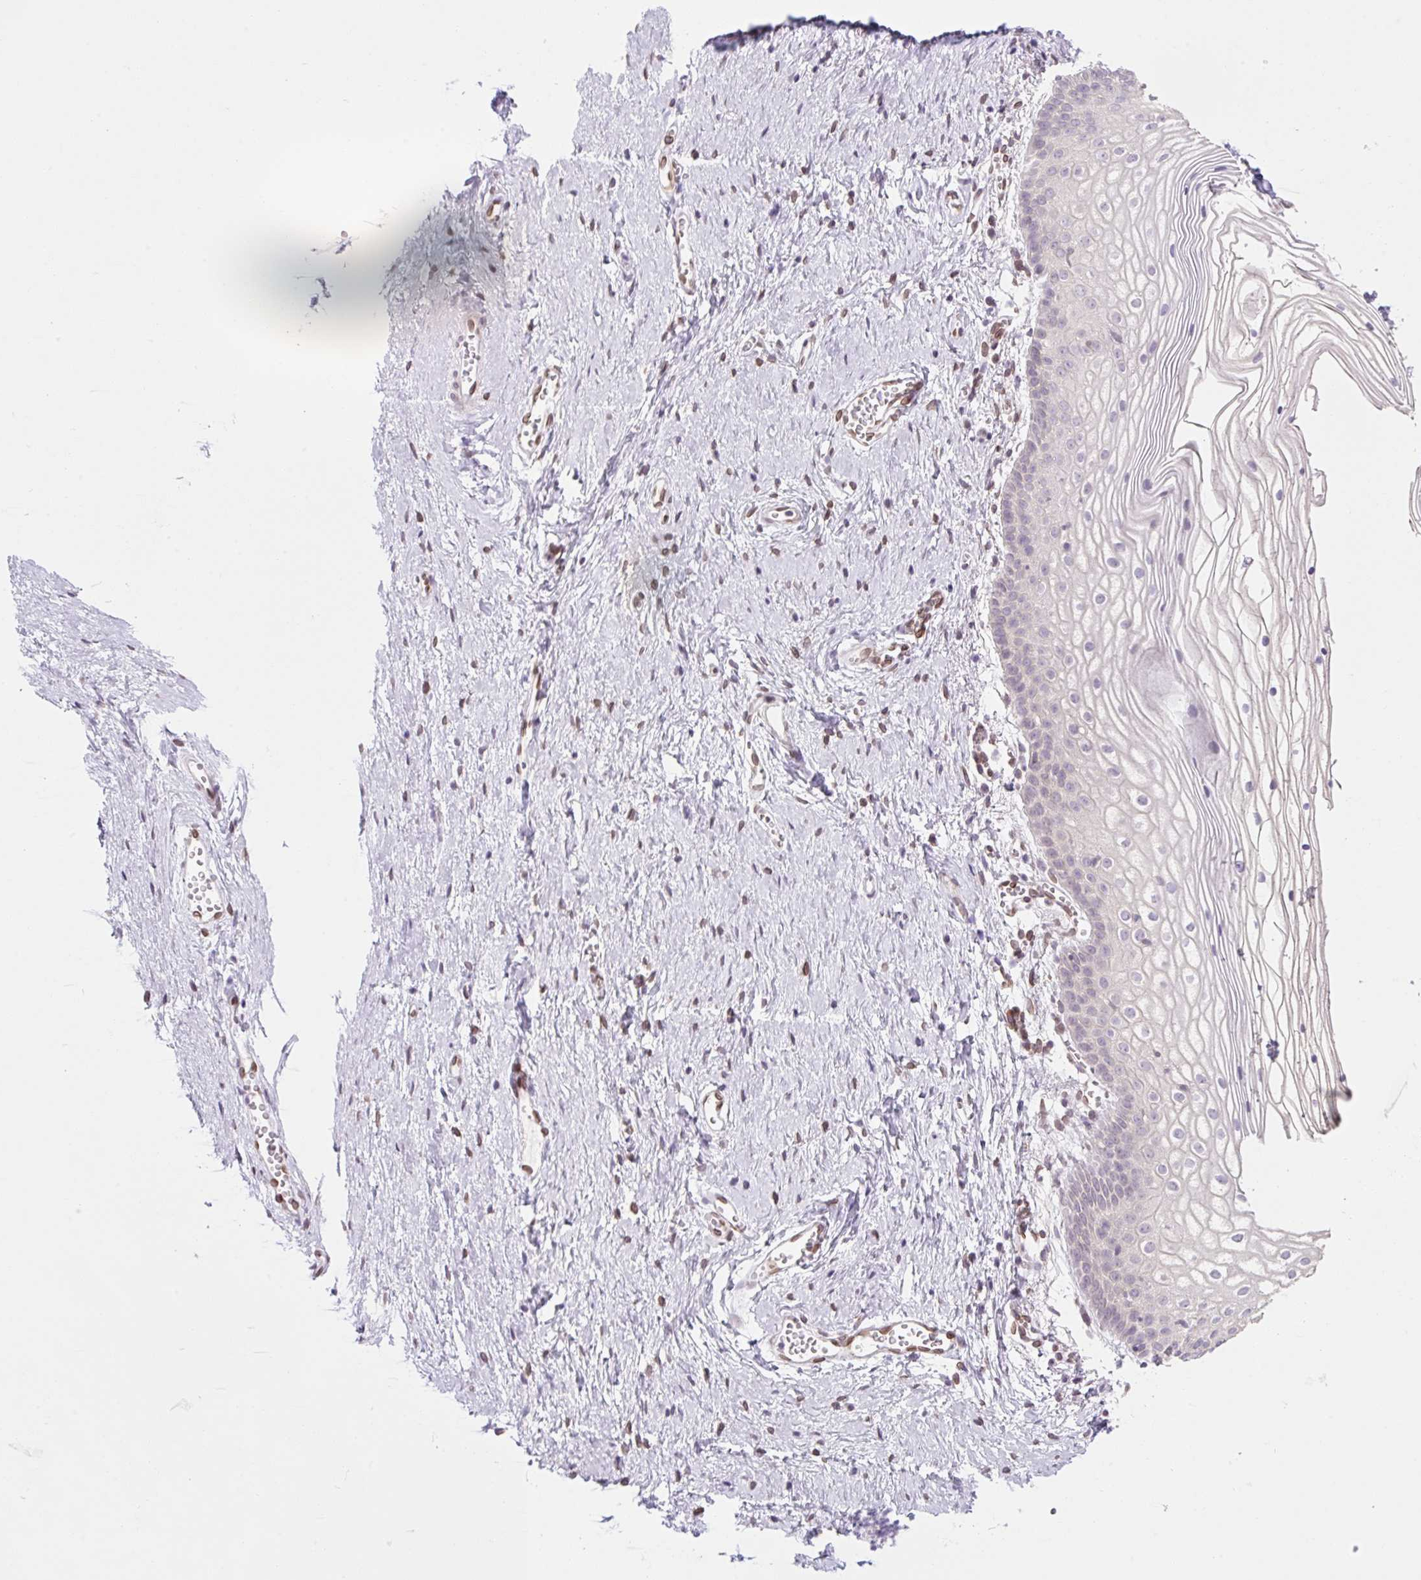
{"staining": {"intensity": "weak", "quantity": "<25%", "location": "cytoplasmic/membranous"}, "tissue": "vagina", "cell_type": "Squamous epithelial cells", "image_type": "normal", "snomed": [{"axis": "morphology", "description": "Normal tissue, NOS"}, {"axis": "topography", "description": "Vagina"}], "caption": "Vagina stained for a protein using immunohistochemistry (IHC) displays no staining squamous epithelial cells.", "gene": "SYNE3", "patient": {"sex": "female", "age": 56}}